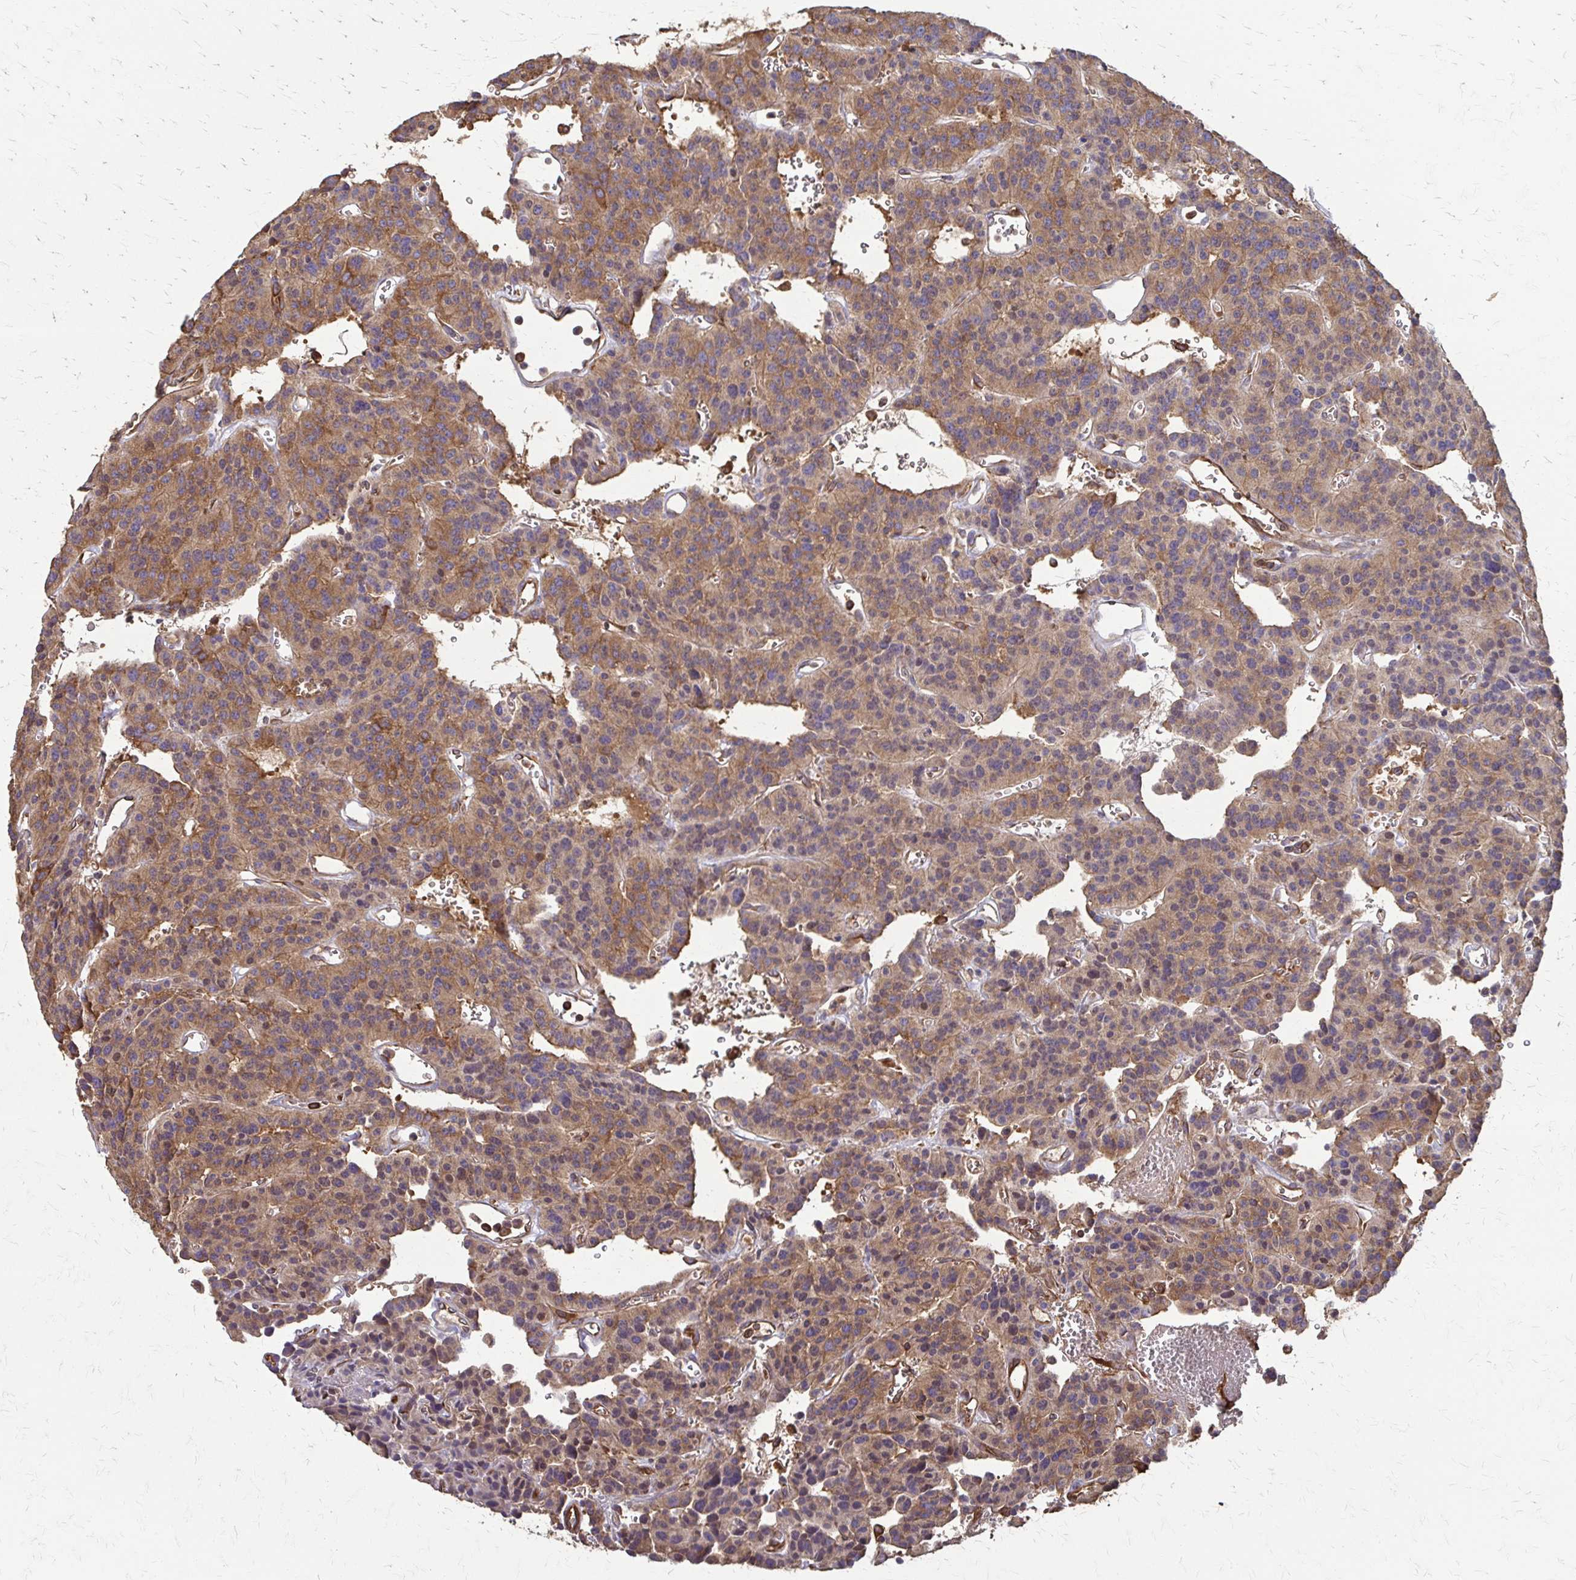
{"staining": {"intensity": "moderate", "quantity": ">75%", "location": "cytoplasmic/membranous"}, "tissue": "carcinoid", "cell_type": "Tumor cells", "image_type": "cancer", "snomed": [{"axis": "morphology", "description": "Carcinoid, malignant, NOS"}, {"axis": "topography", "description": "Lung"}], "caption": "Immunohistochemistry (IHC) of human carcinoid (malignant) reveals medium levels of moderate cytoplasmic/membranous positivity in about >75% of tumor cells.", "gene": "EEF2", "patient": {"sex": "female", "age": 71}}